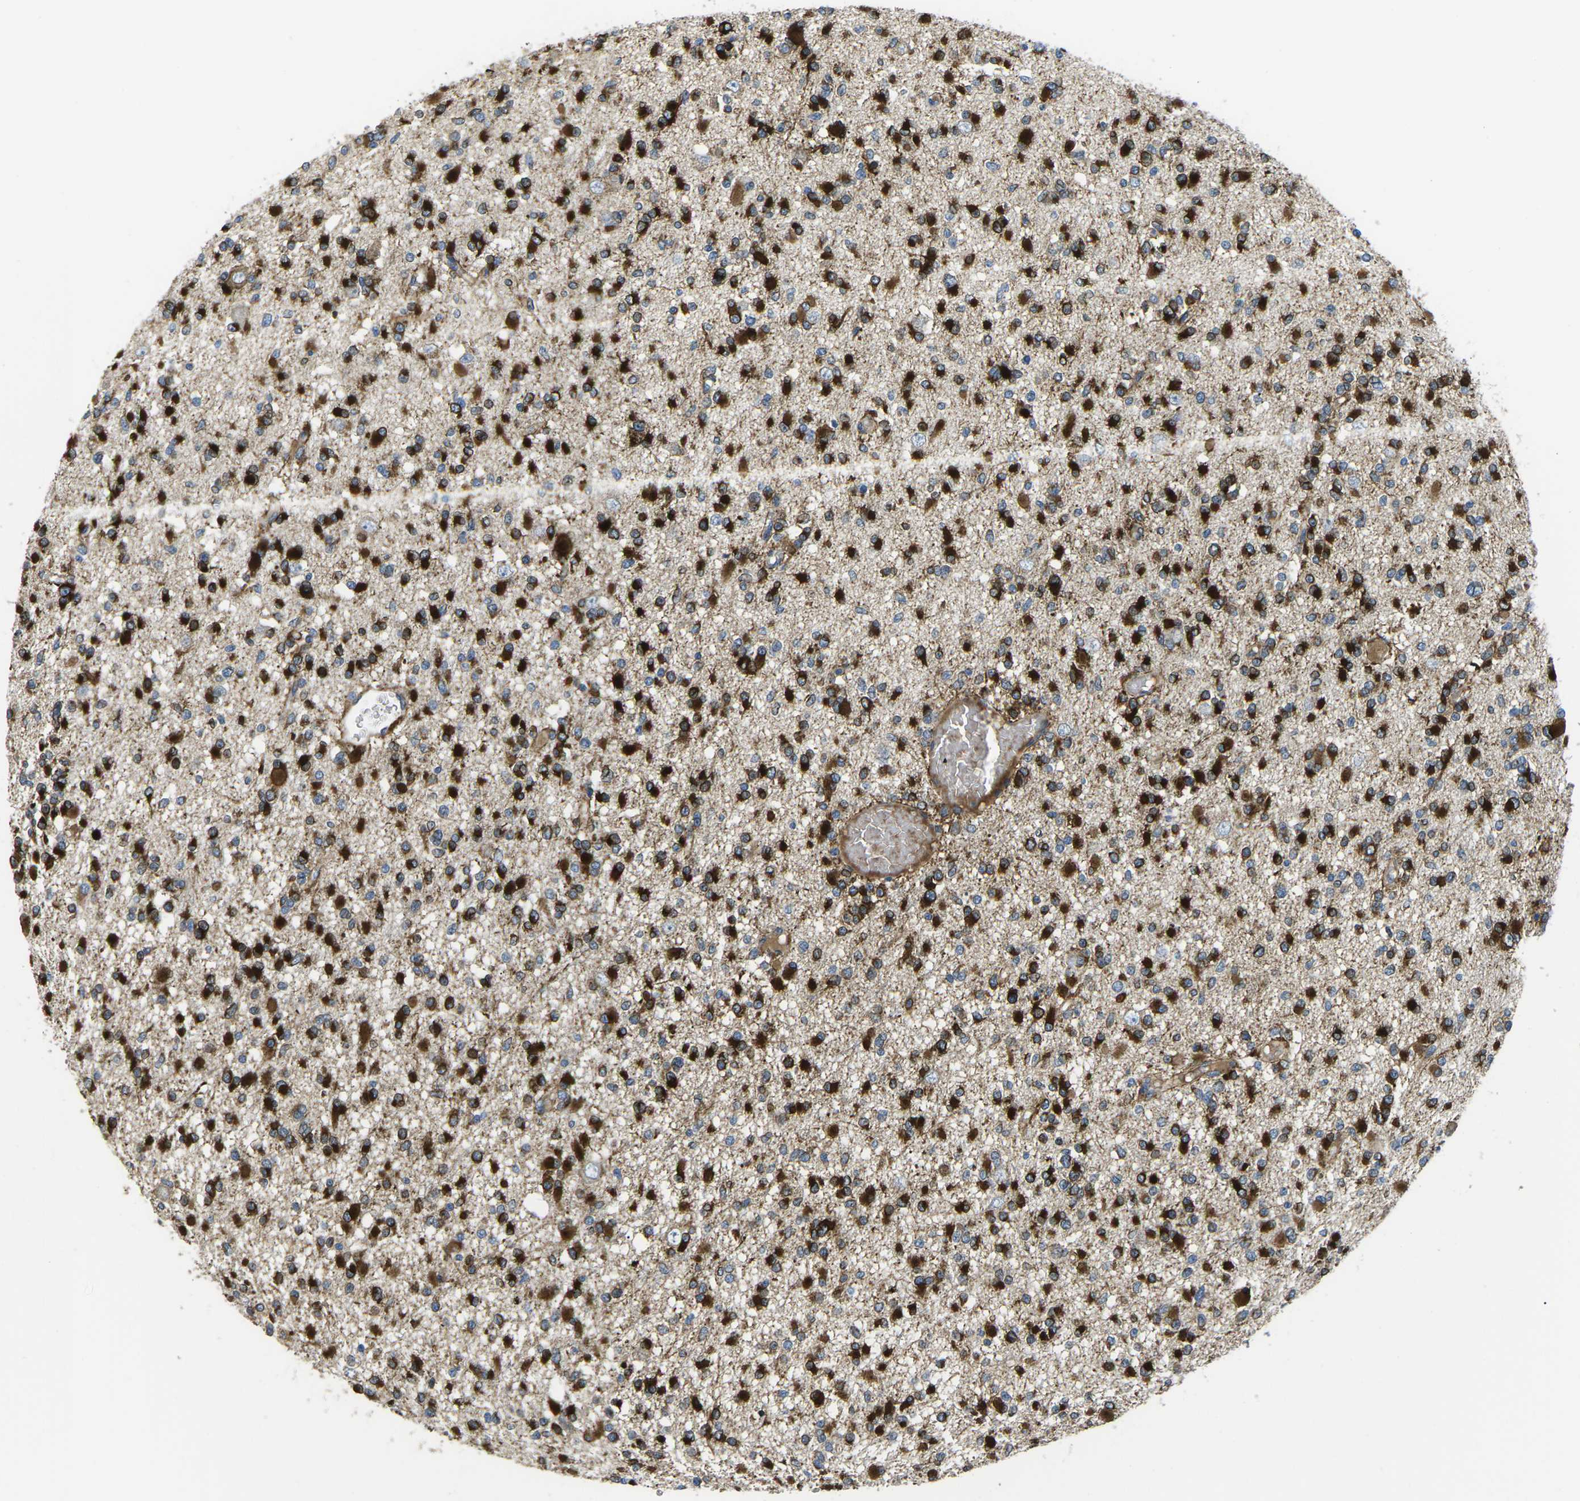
{"staining": {"intensity": "strong", "quantity": ">75%", "location": "cytoplasmic/membranous"}, "tissue": "glioma", "cell_type": "Tumor cells", "image_type": "cancer", "snomed": [{"axis": "morphology", "description": "Glioma, malignant, Low grade"}, {"axis": "topography", "description": "Brain"}], "caption": "The histopathology image demonstrates immunohistochemical staining of malignant low-grade glioma. There is strong cytoplasmic/membranous staining is identified in about >75% of tumor cells. The staining was performed using DAB (3,3'-diaminobenzidine) to visualize the protein expression in brown, while the nuclei were stained in blue with hematoxylin (Magnification: 20x).", "gene": "PDZD8", "patient": {"sex": "female", "age": 22}}